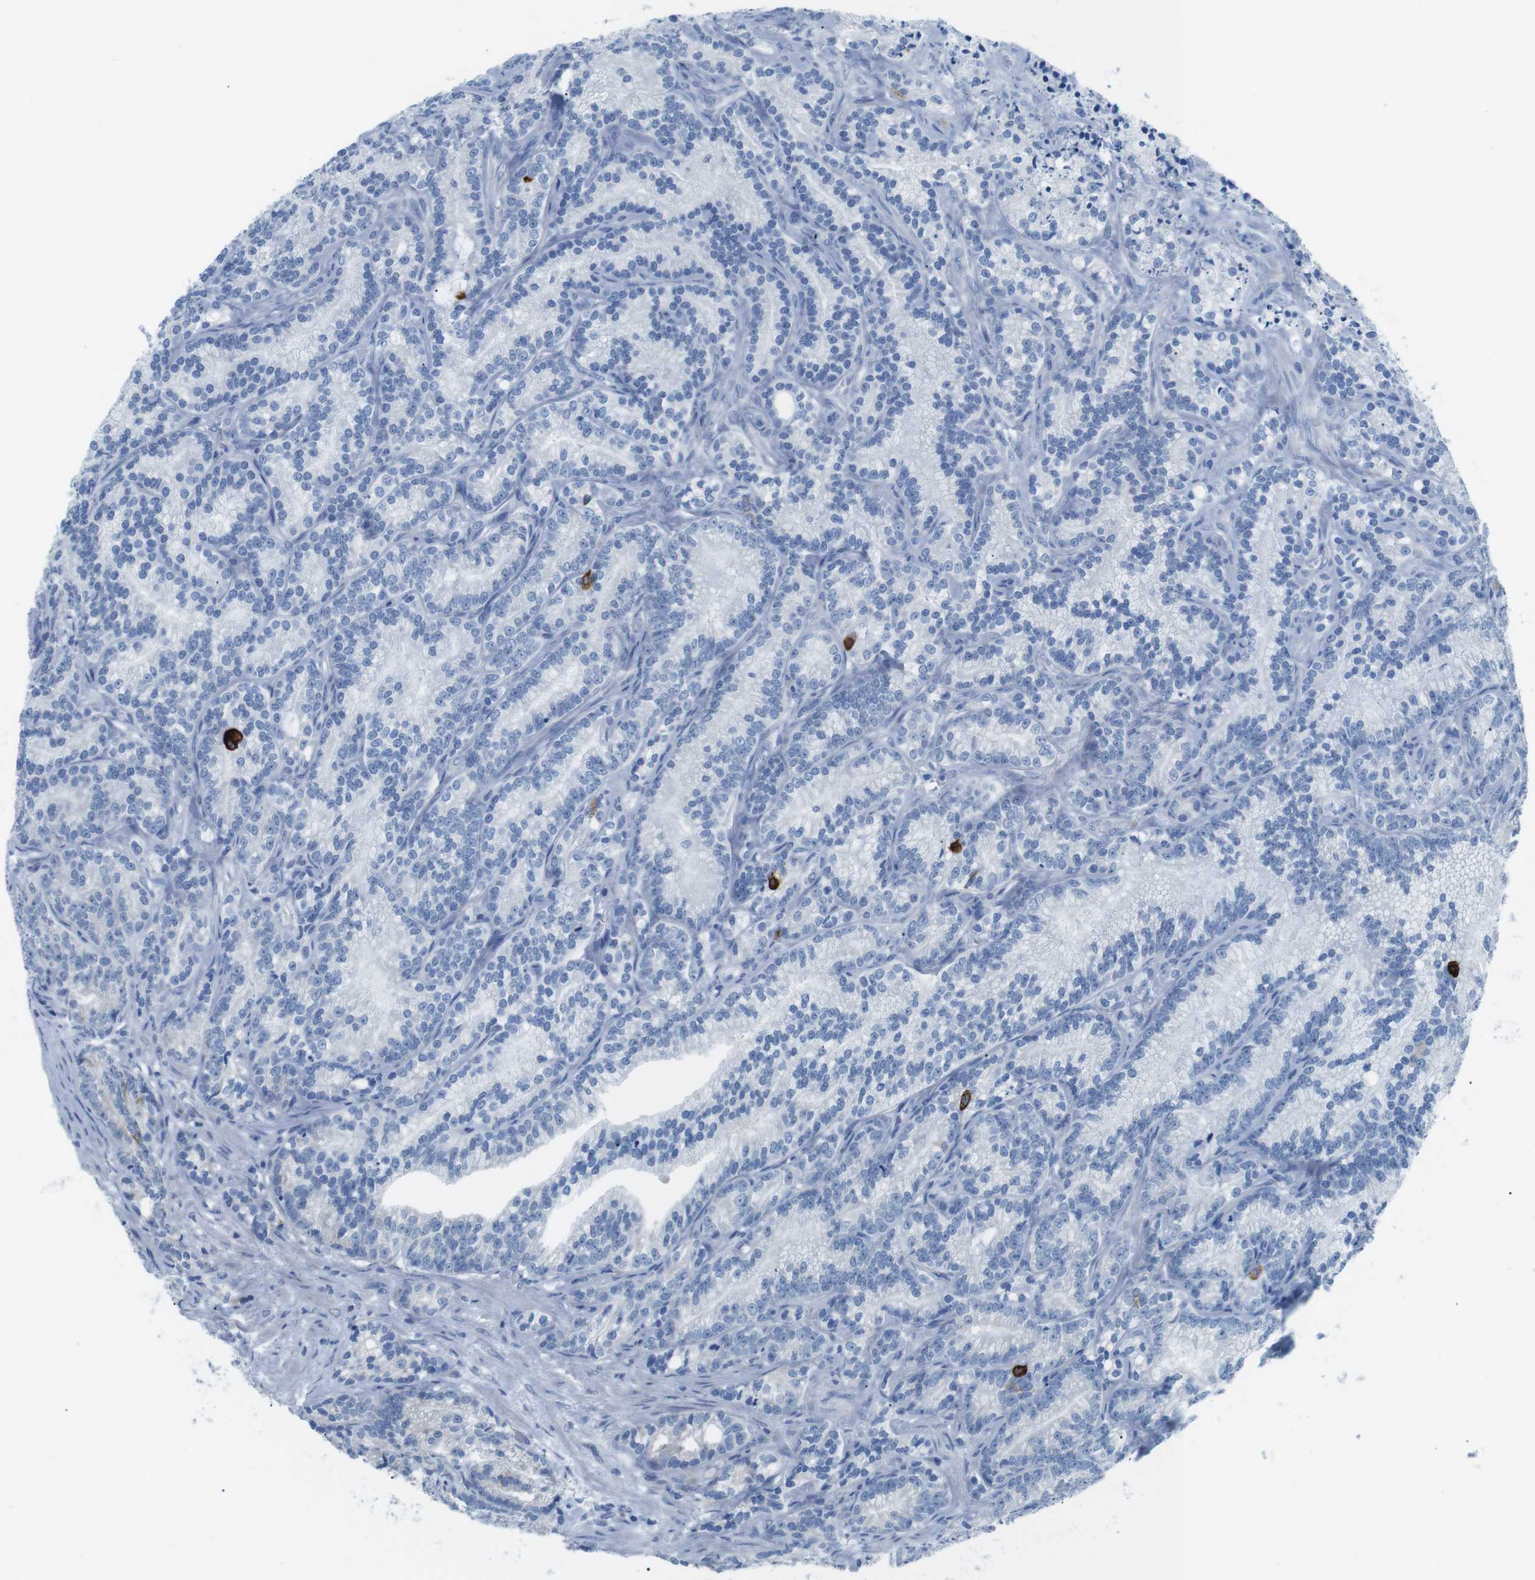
{"staining": {"intensity": "strong", "quantity": "<25%", "location": "cytoplasmic/membranous"}, "tissue": "prostate cancer", "cell_type": "Tumor cells", "image_type": "cancer", "snomed": [{"axis": "morphology", "description": "Adenocarcinoma, Low grade"}, {"axis": "topography", "description": "Prostate"}], "caption": "A photomicrograph of prostate cancer stained for a protein reveals strong cytoplasmic/membranous brown staining in tumor cells.", "gene": "MUC2", "patient": {"sex": "male", "age": 89}}